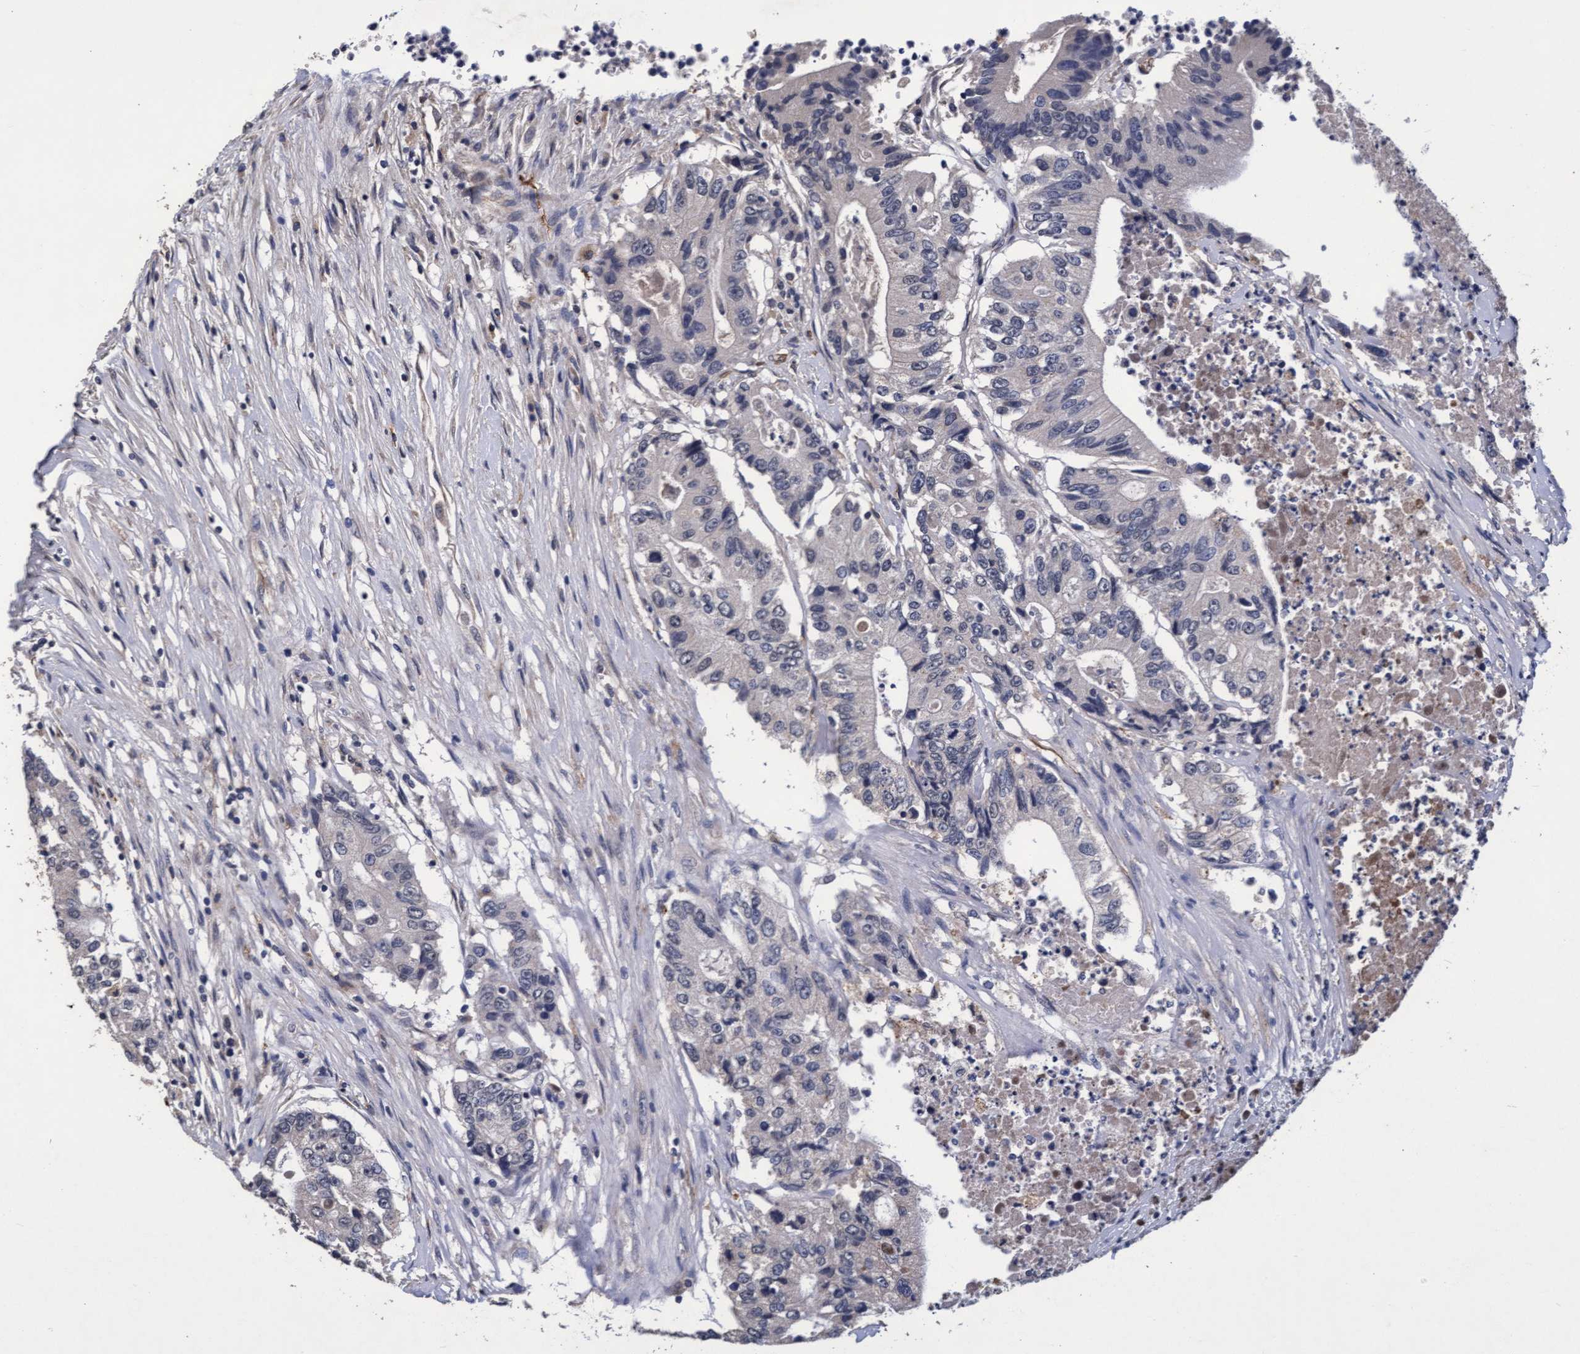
{"staining": {"intensity": "negative", "quantity": "none", "location": "none"}, "tissue": "colorectal cancer", "cell_type": "Tumor cells", "image_type": "cancer", "snomed": [{"axis": "morphology", "description": "Adenocarcinoma, NOS"}, {"axis": "topography", "description": "Colon"}], "caption": "Immunohistochemistry (IHC) histopathology image of colorectal cancer stained for a protein (brown), which shows no positivity in tumor cells. The staining was performed using DAB to visualize the protein expression in brown, while the nuclei were stained in blue with hematoxylin (Magnification: 20x).", "gene": "CPQ", "patient": {"sex": "female", "age": 77}}